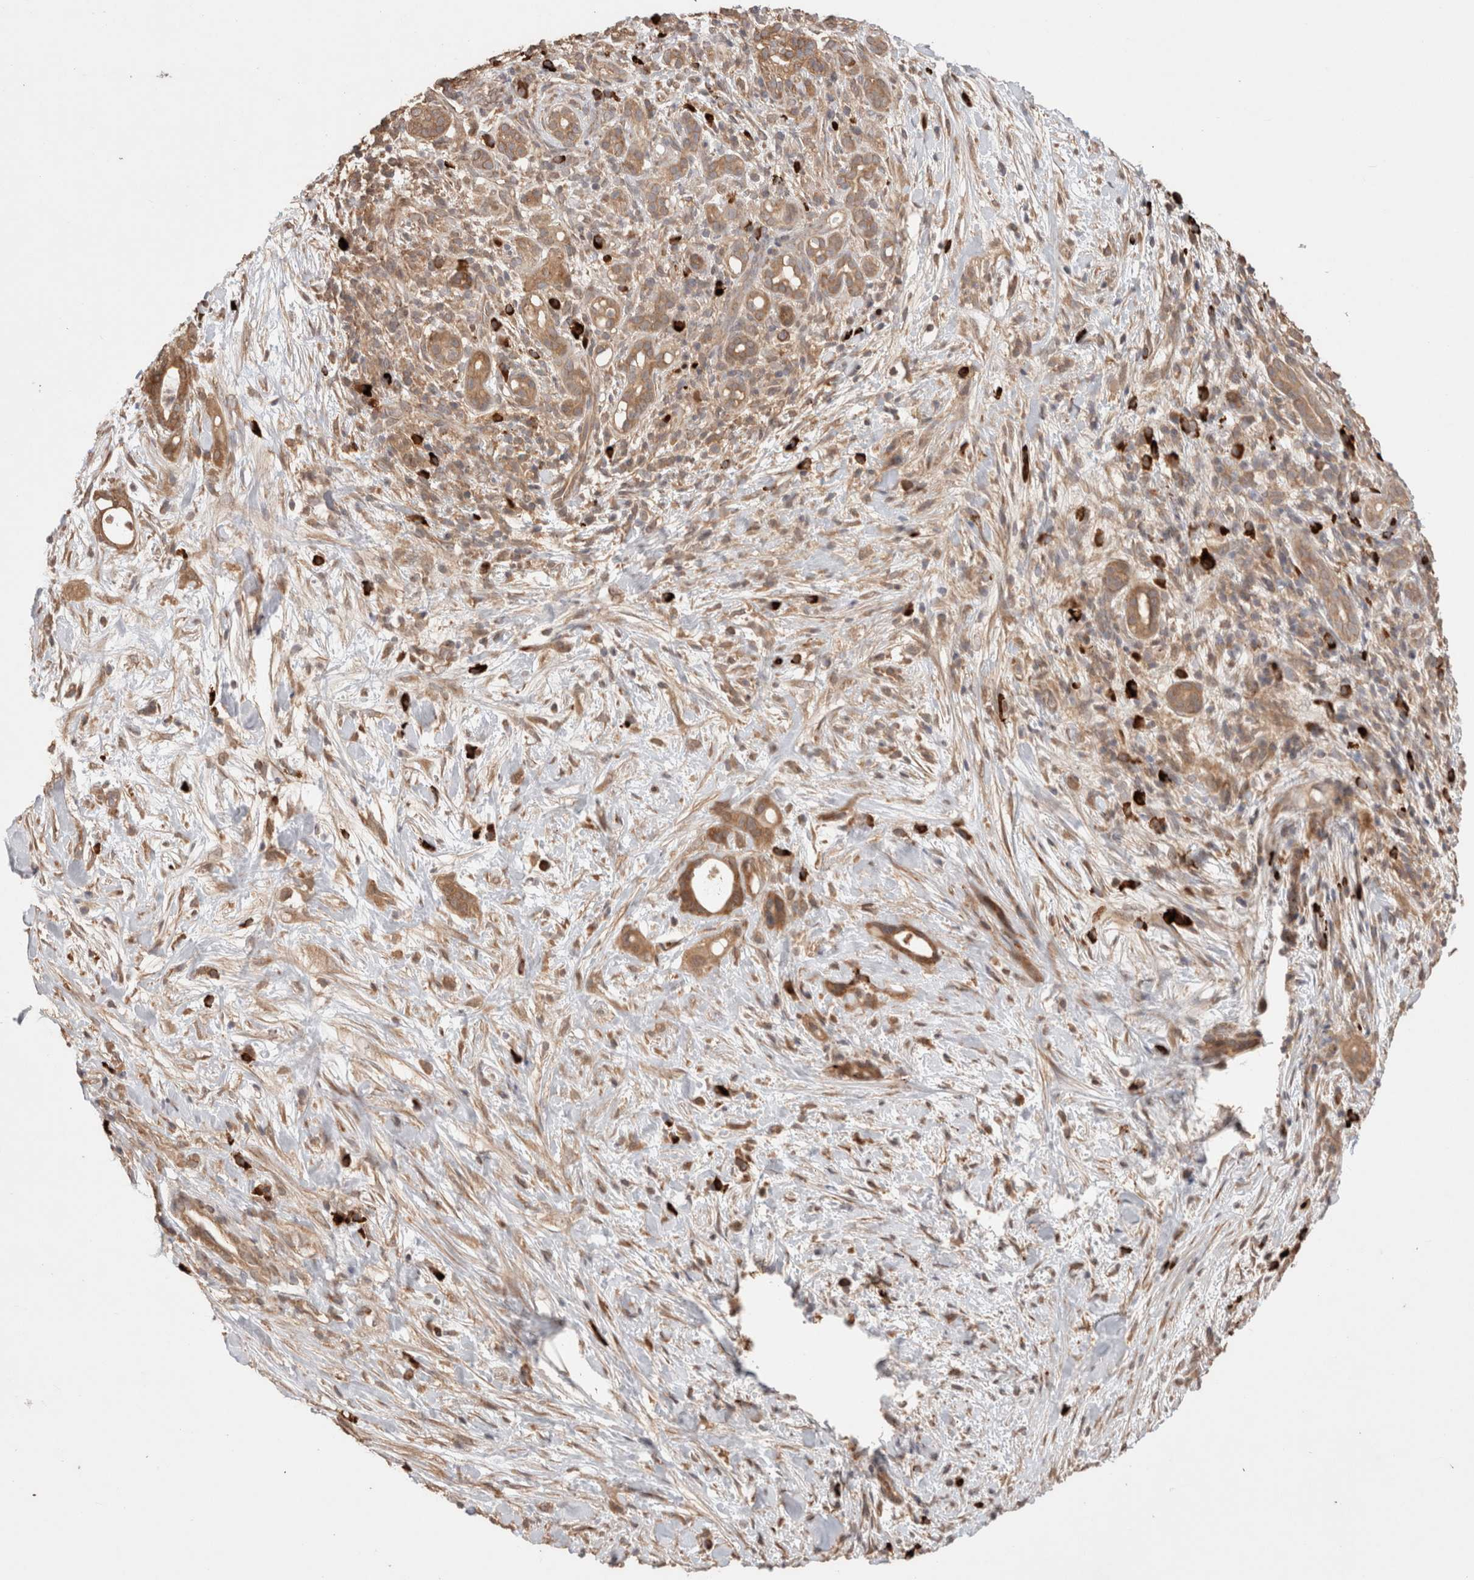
{"staining": {"intensity": "moderate", "quantity": ">75%", "location": "cytoplasmic/membranous"}, "tissue": "pancreatic cancer", "cell_type": "Tumor cells", "image_type": "cancer", "snomed": [{"axis": "morphology", "description": "Adenocarcinoma, NOS"}, {"axis": "topography", "description": "Pancreas"}], "caption": "Pancreatic cancer stained with IHC demonstrates moderate cytoplasmic/membranous positivity in about >75% of tumor cells.", "gene": "HROB", "patient": {"sex": "male", "age": 58}}